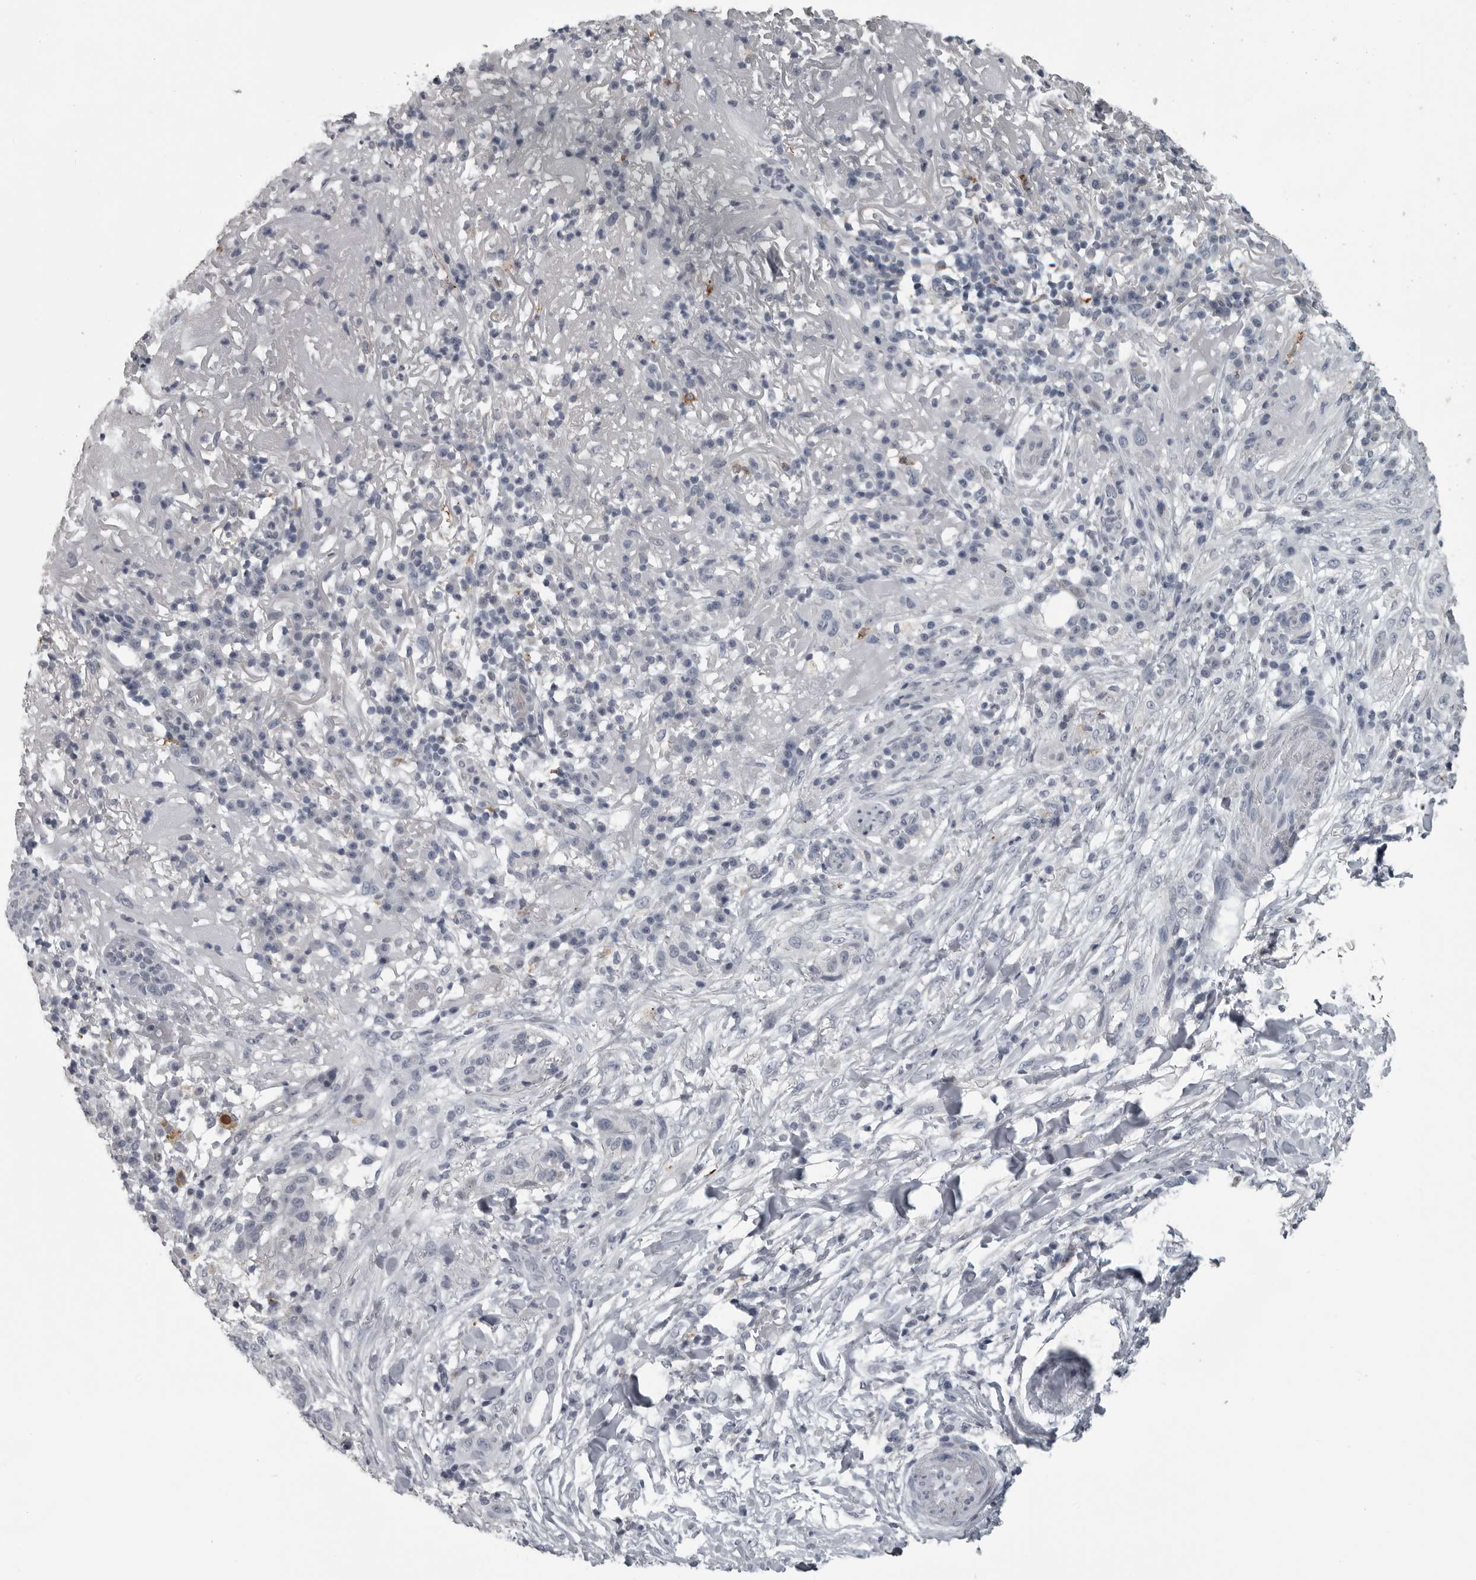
{"staining": {"intensity": "negative", "quantity": "none", "location": "none"}, "tissue": "skin cancer", "cell_type": "Tumor cells", "image_type": "cancer", "snomed": [{"axis": "morphology", "description": "Normal tissue, NOS"}, {"axis": "morphology", "description": "Squamous cell carcinoma, NOS"}, {"axis": "topography", "description": "Skin"}], "caption": "Tumor cells show no significant staining in squamous cell carcinoma (skin).", "gene": "LYSMD1", "patient": {"sex": "female", "age": 96}}